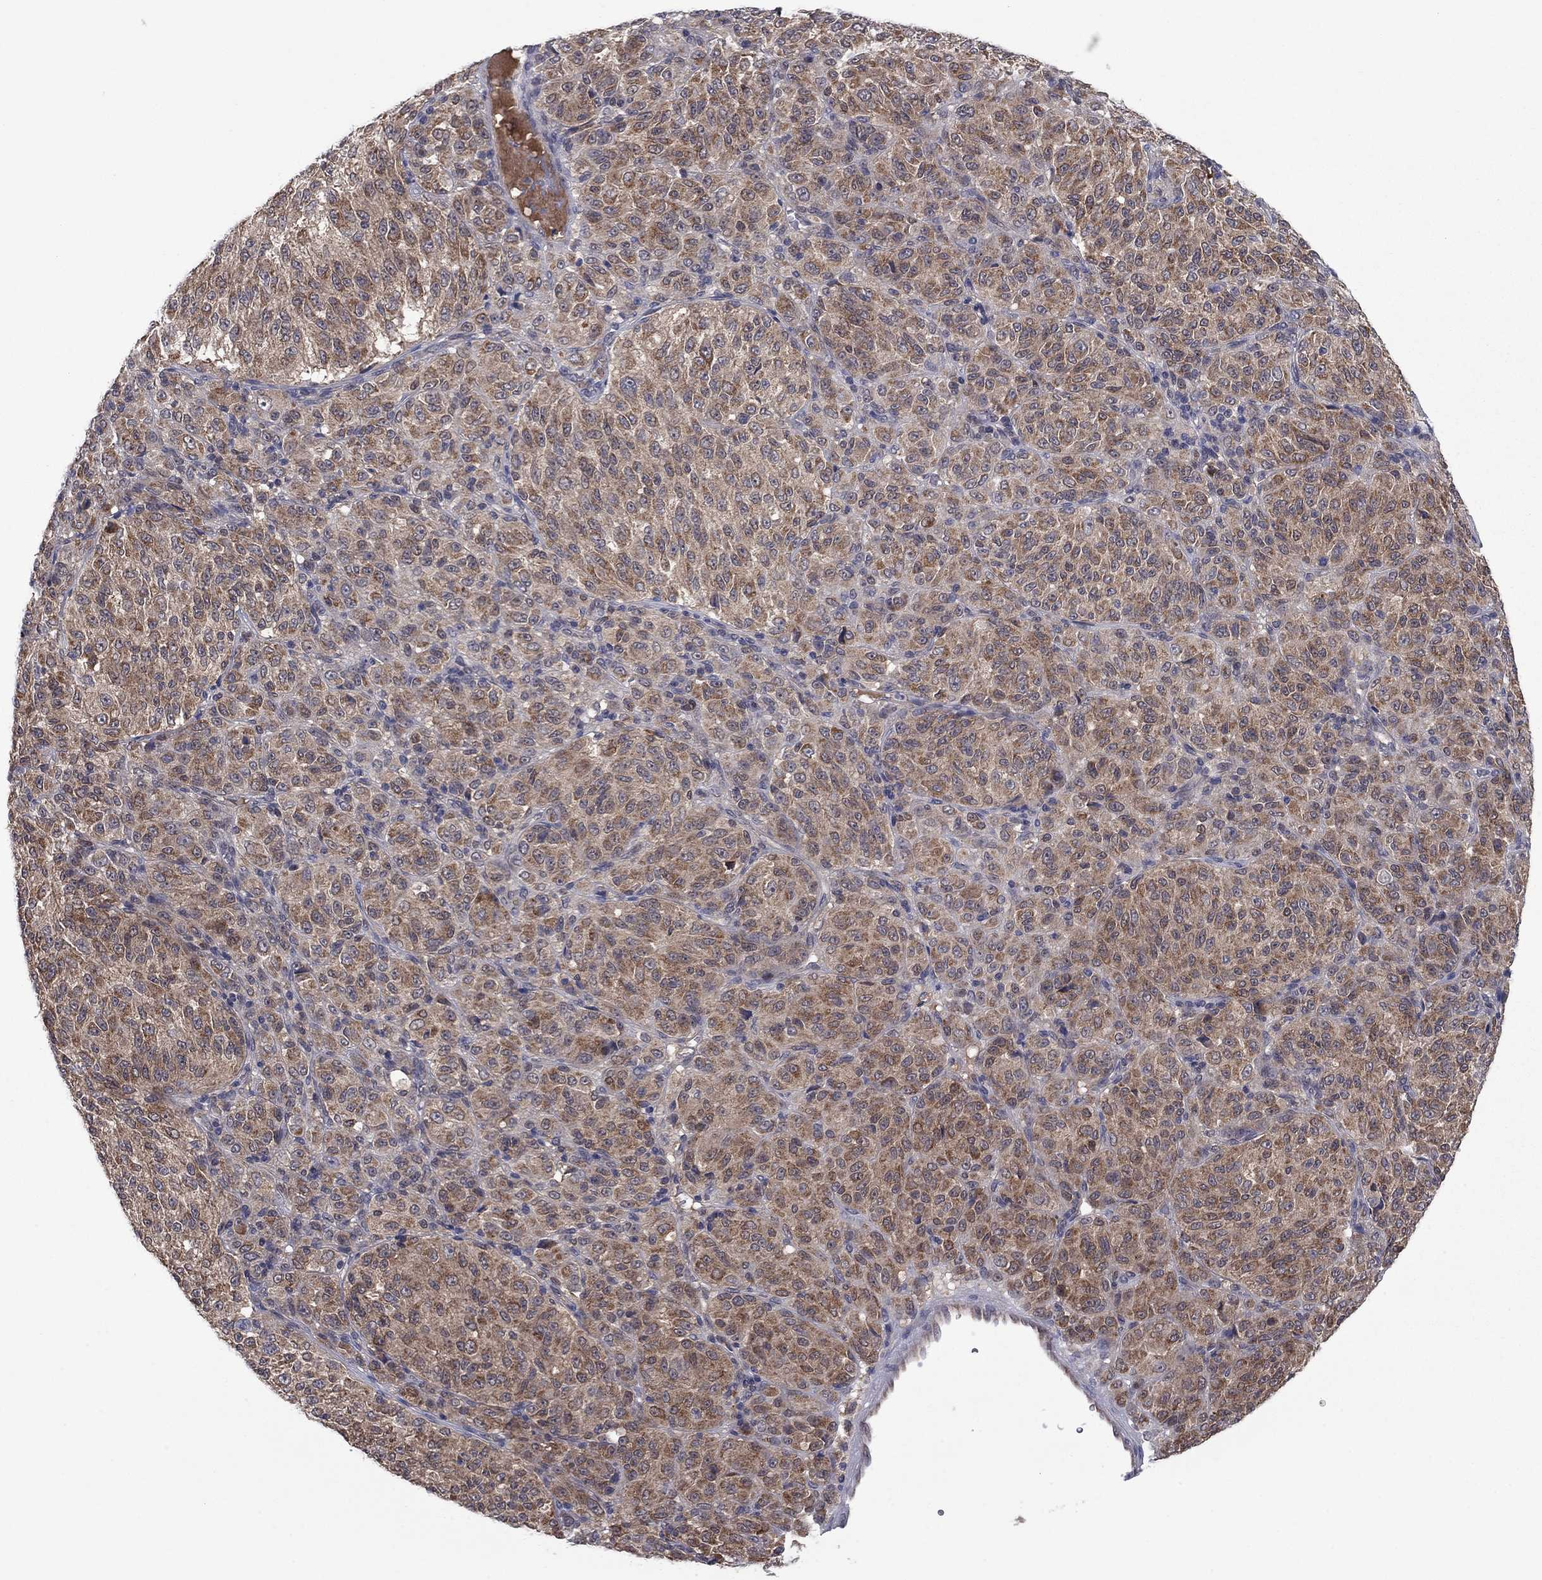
{"staining": {"intensity": "moderate", "quantity": "25%-75%", "location": "cytoplasmic/membranous"}, "tissue": "melanoma", "cell_type": "Tumor cells", "image_type": "cancer", "snomed": [{"axis": "morphology", "description": "Malignant melanoma, Metastatic site"}, {"axis": "topography", "description": "Brain"}], "caption": "Immunohistochemistry (IHC) photomicrograph of melanoma stained for a protein (brown), which reveals medium levels of moderate cytoplasmic/membranous expression in approximately 25%-75% of tumor cells.", "gene": "GRHPR", "patient": {"sex": "female", "age": 56}}